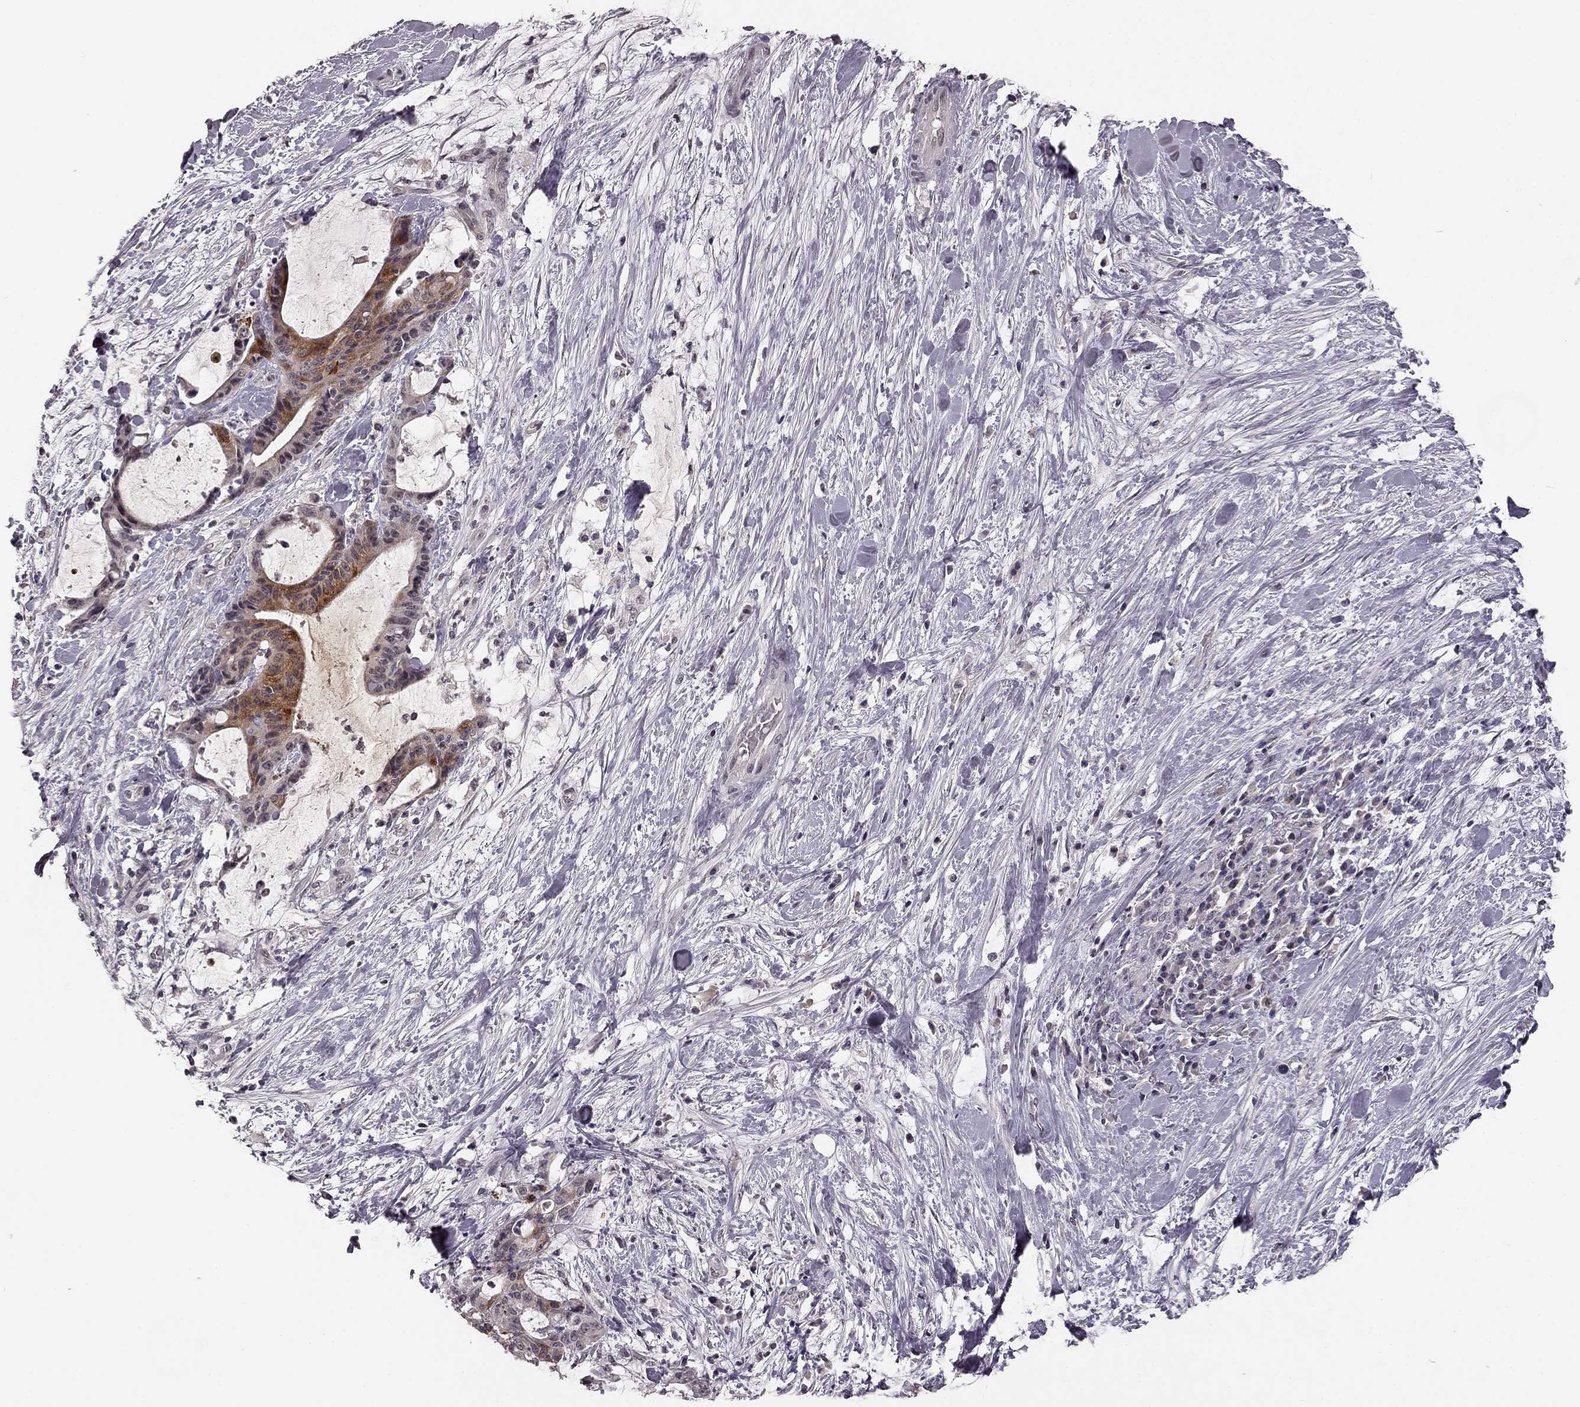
{"staining": {"intensity": "strong", "quantity": "25%-75%", "location": "cytoplasmic/membranous"}, "tissue": "liver cancer", "cell_type": "Tumor cells", "image_type": "cancer", "snomed": [{"axis": "morphology", "description": "Cholangiocarcinoma"}, {"axis": "topography", "description": "Liver"}], "caption": "The histopathology image reveals staining of liver cancer (cholangiocarcinoma), revealing strong cytoplasmic/membranous protein positivity (brown color) within tumor cells.", "gene": "HCN4", "patient": {"sex": "female", "age": 73}}